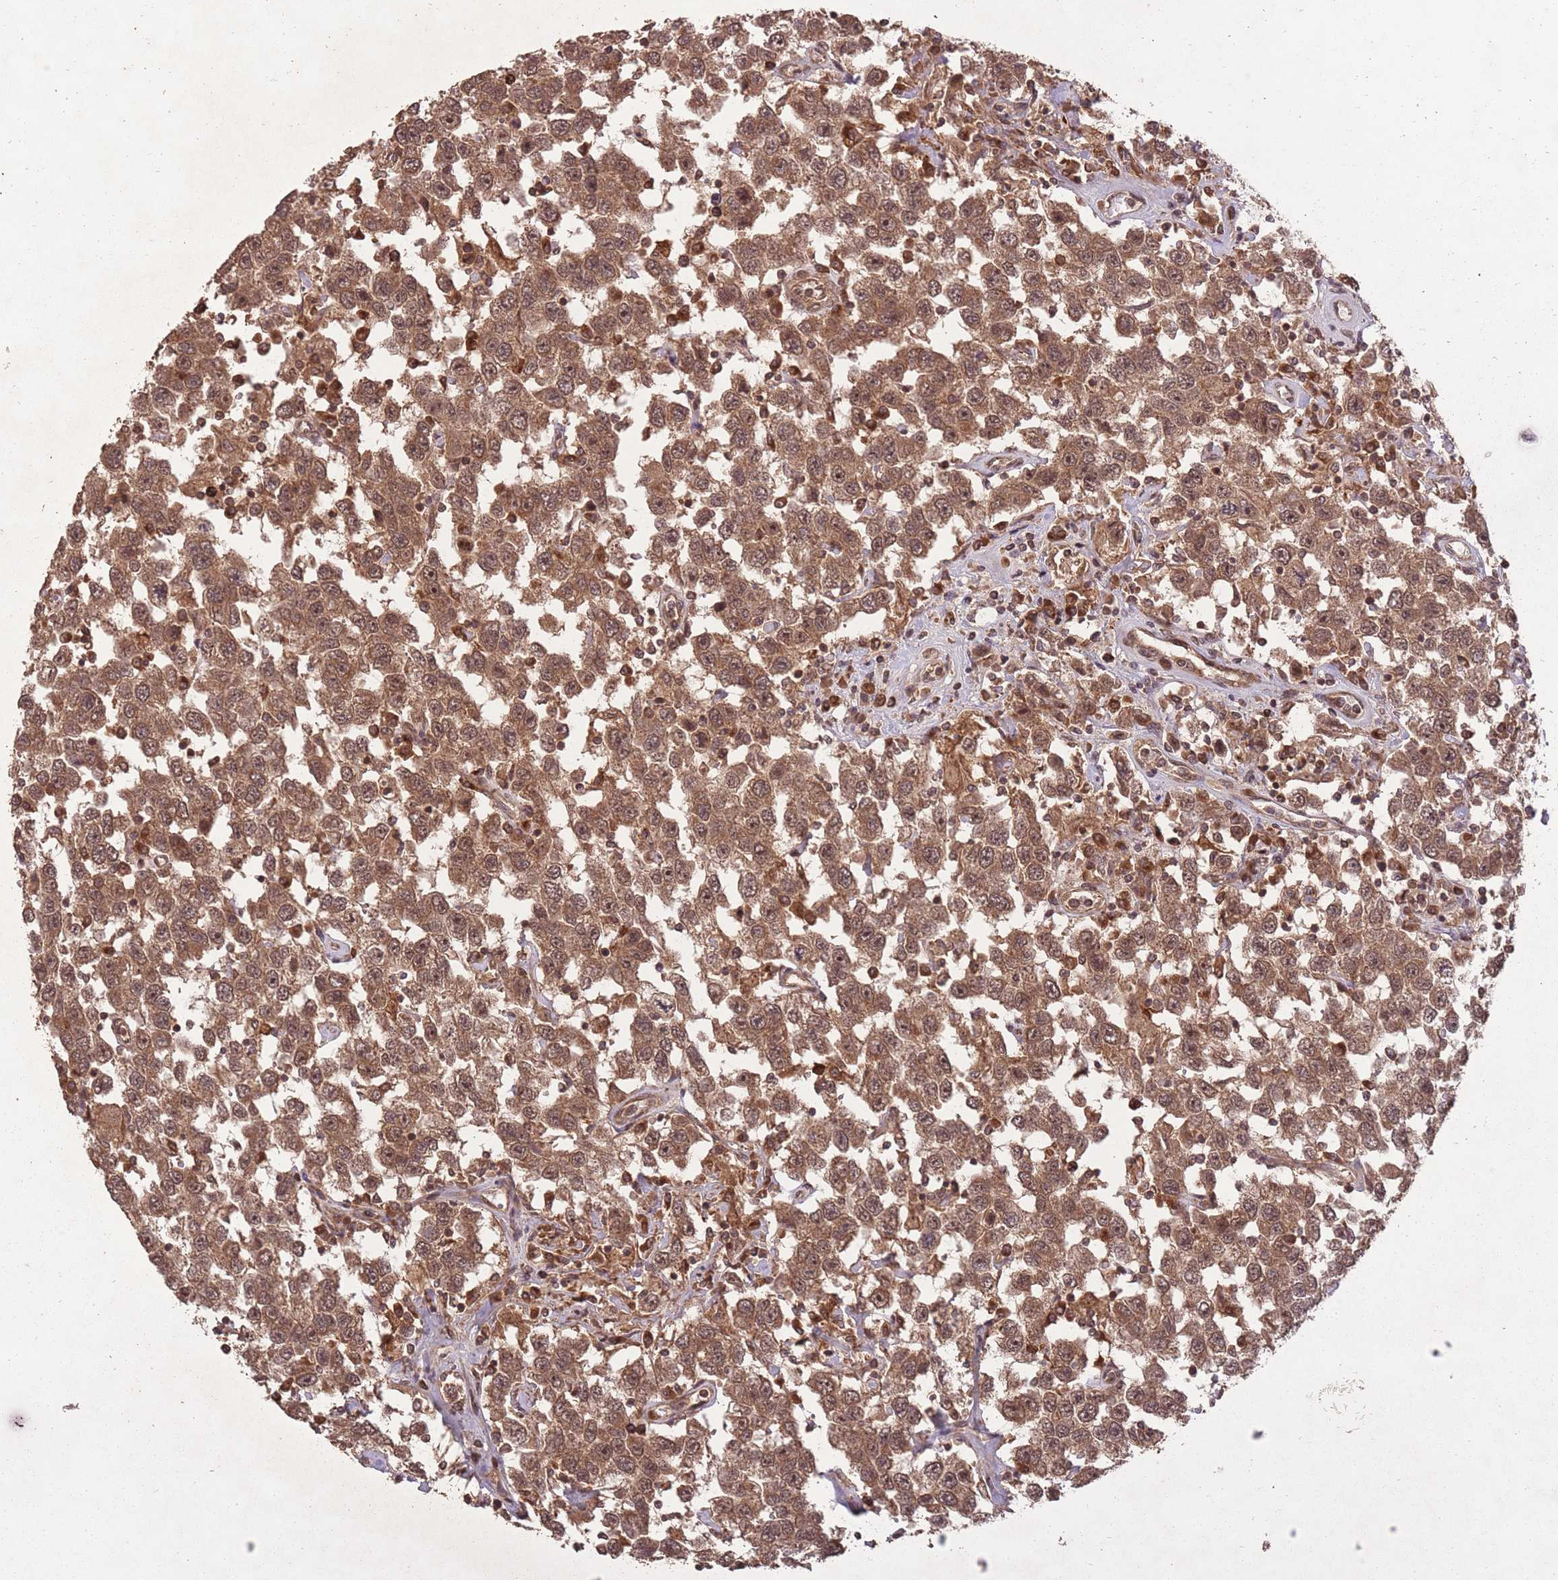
{"staining": {"intensity": "moderate", "quantity": ">75%", "location": "cytoplasmic/membranous,nuclear"}, "tissue": "testis cancer", "cell_type": "Tumor cells", "image_type": "cancer", "snomed": [{"axis": "morphology", "description": "Seminoma, NOS"}, {"axis": "topography", "description": "Testis"}], "caption": "An image of human testis cancer stained for a protein reveals moderate cytoplasmic/membranous and nuclear brown staining in tumor cells. The staining was performed using DAB (3,3'-diaminobenzidine), with brown indicating positive protein expression. Nuclei are stained blue with hematoxylin.", "gene": "ERBB3", "patient": {"sex": "male", "age": 41}}